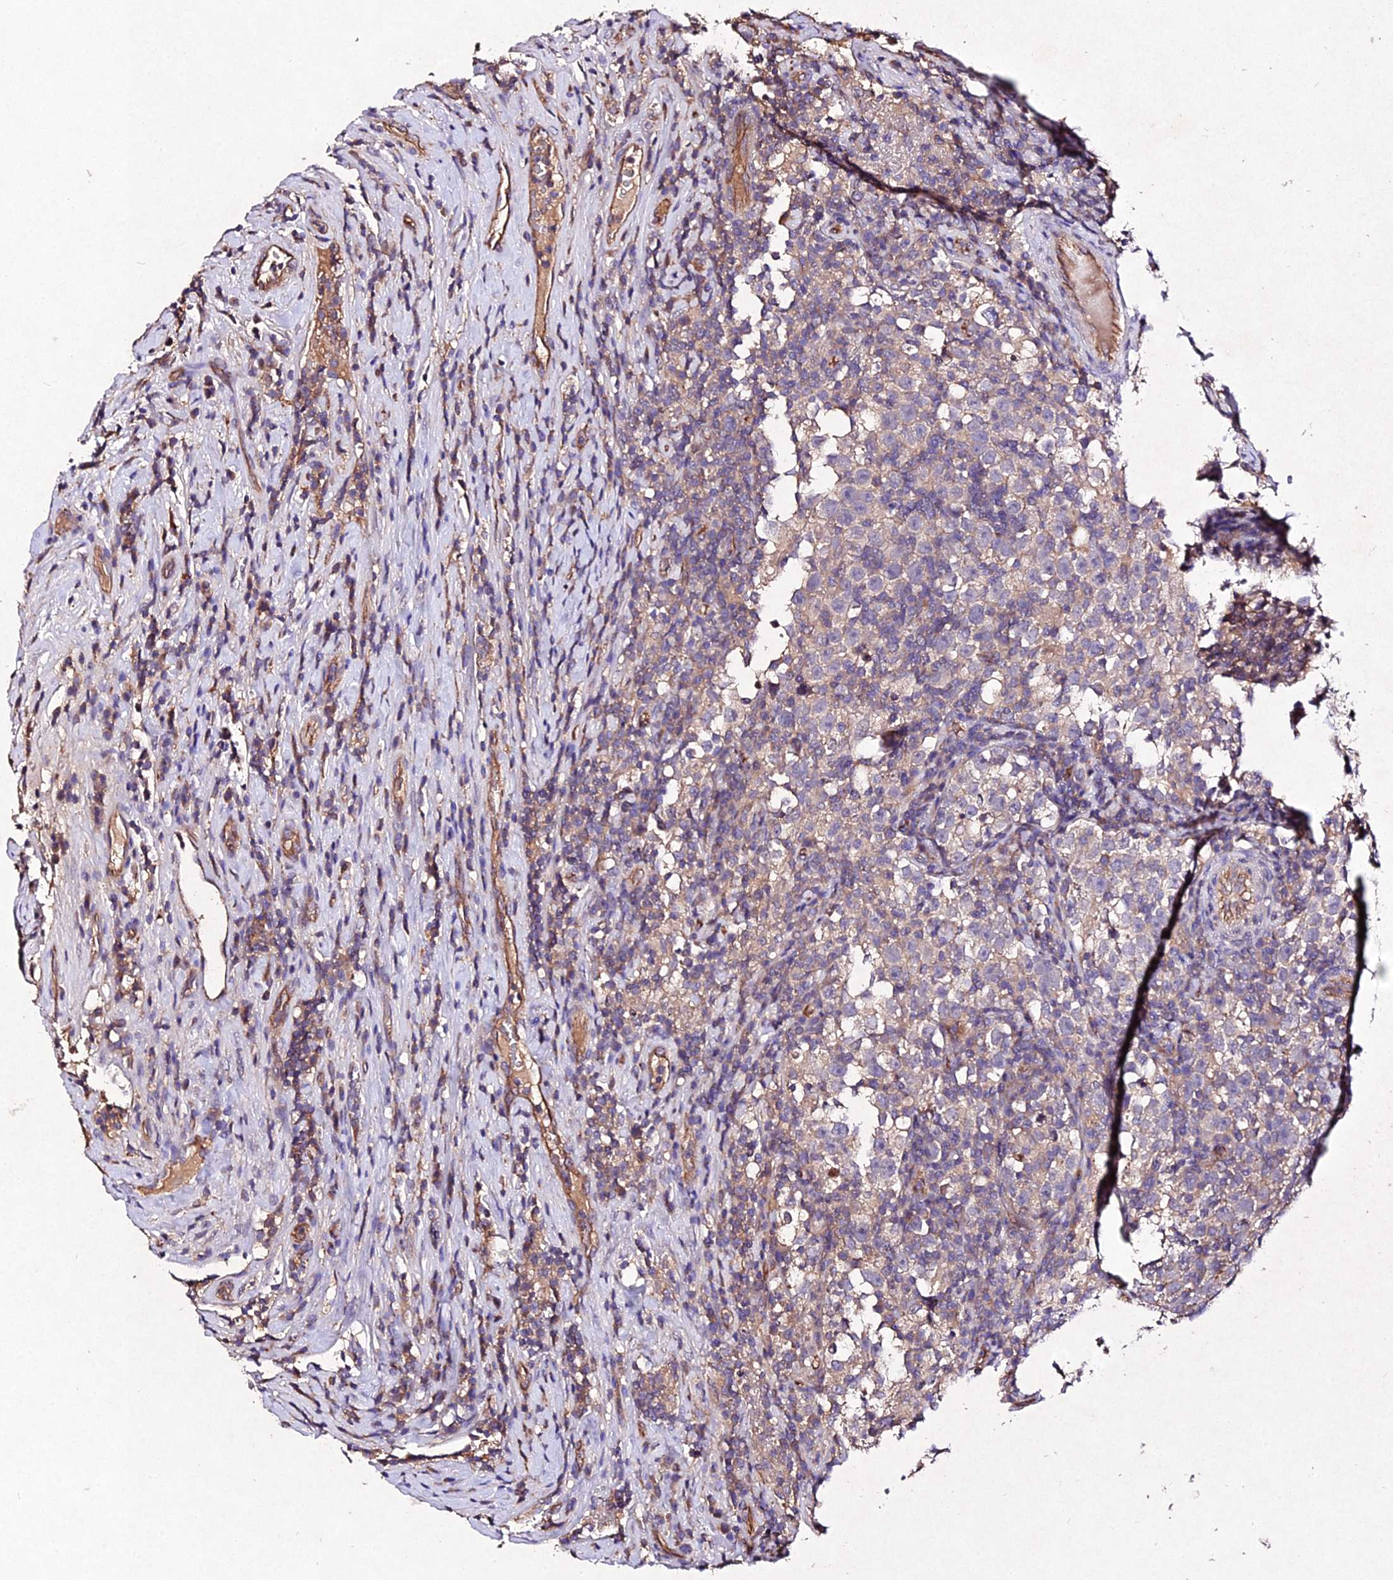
{"staining": {"intensity": "negative", "quantity": "none", "location": "none"}, "tissue": "testis cancer", "cell_type": "Tumor cells", "image_type": "cancer", "snomed": [{"axis": "morphology", "description": "Normal tissue, NOS"}, {"axis": "morphology", "description": "Seminoma, NOS"}, {"axis": "topography", "description": "Testis"}], "caption": "Tumor cells show no significant protein positivity in seminoma (testis). Brightfield microscopy of IHC stained with DAB (brown) and hematoxylin (blue), captured at high magnification.", "gene": "AP3M2", "patient": {"sex": "male", "age": 43}}